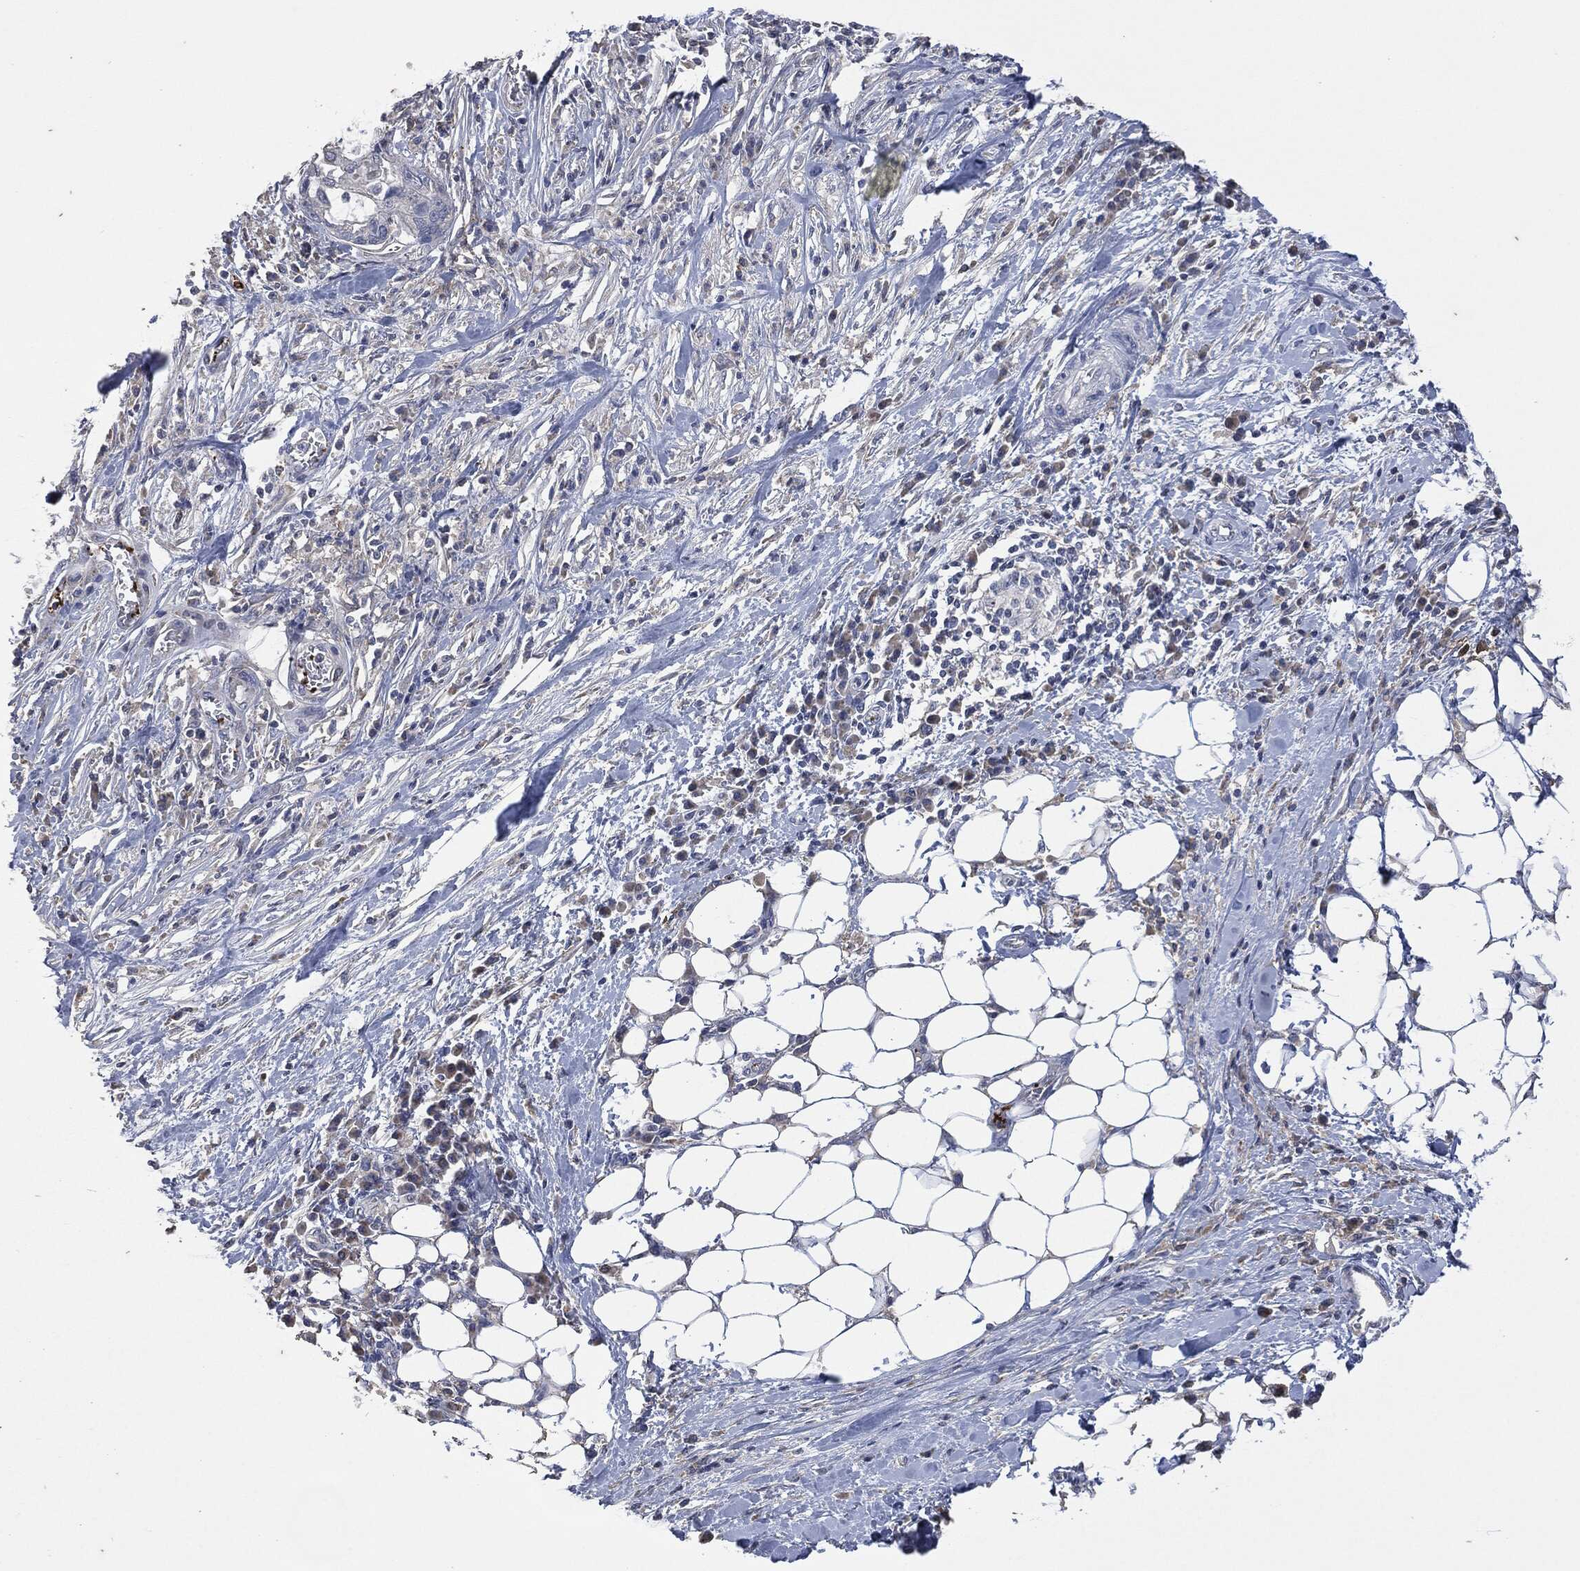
{"staining": {"intensity": "negative", "quantity": "none", "location": "none"}, "tissue": "stomach cancer", "cell_type": "Tumor cells", "image_type": "cancer", "snomed": [{"axis": "morphology", "description": "Adenocarcinoma, NOS"}, {"axis": "topography", "description": "Stomach"}], "caption": "Tumor cells are negative for protein expression in human stomach cancer (adenocarcinoma).", "gene": "CD33", "patient": {"sex": "male", "age": 54}}